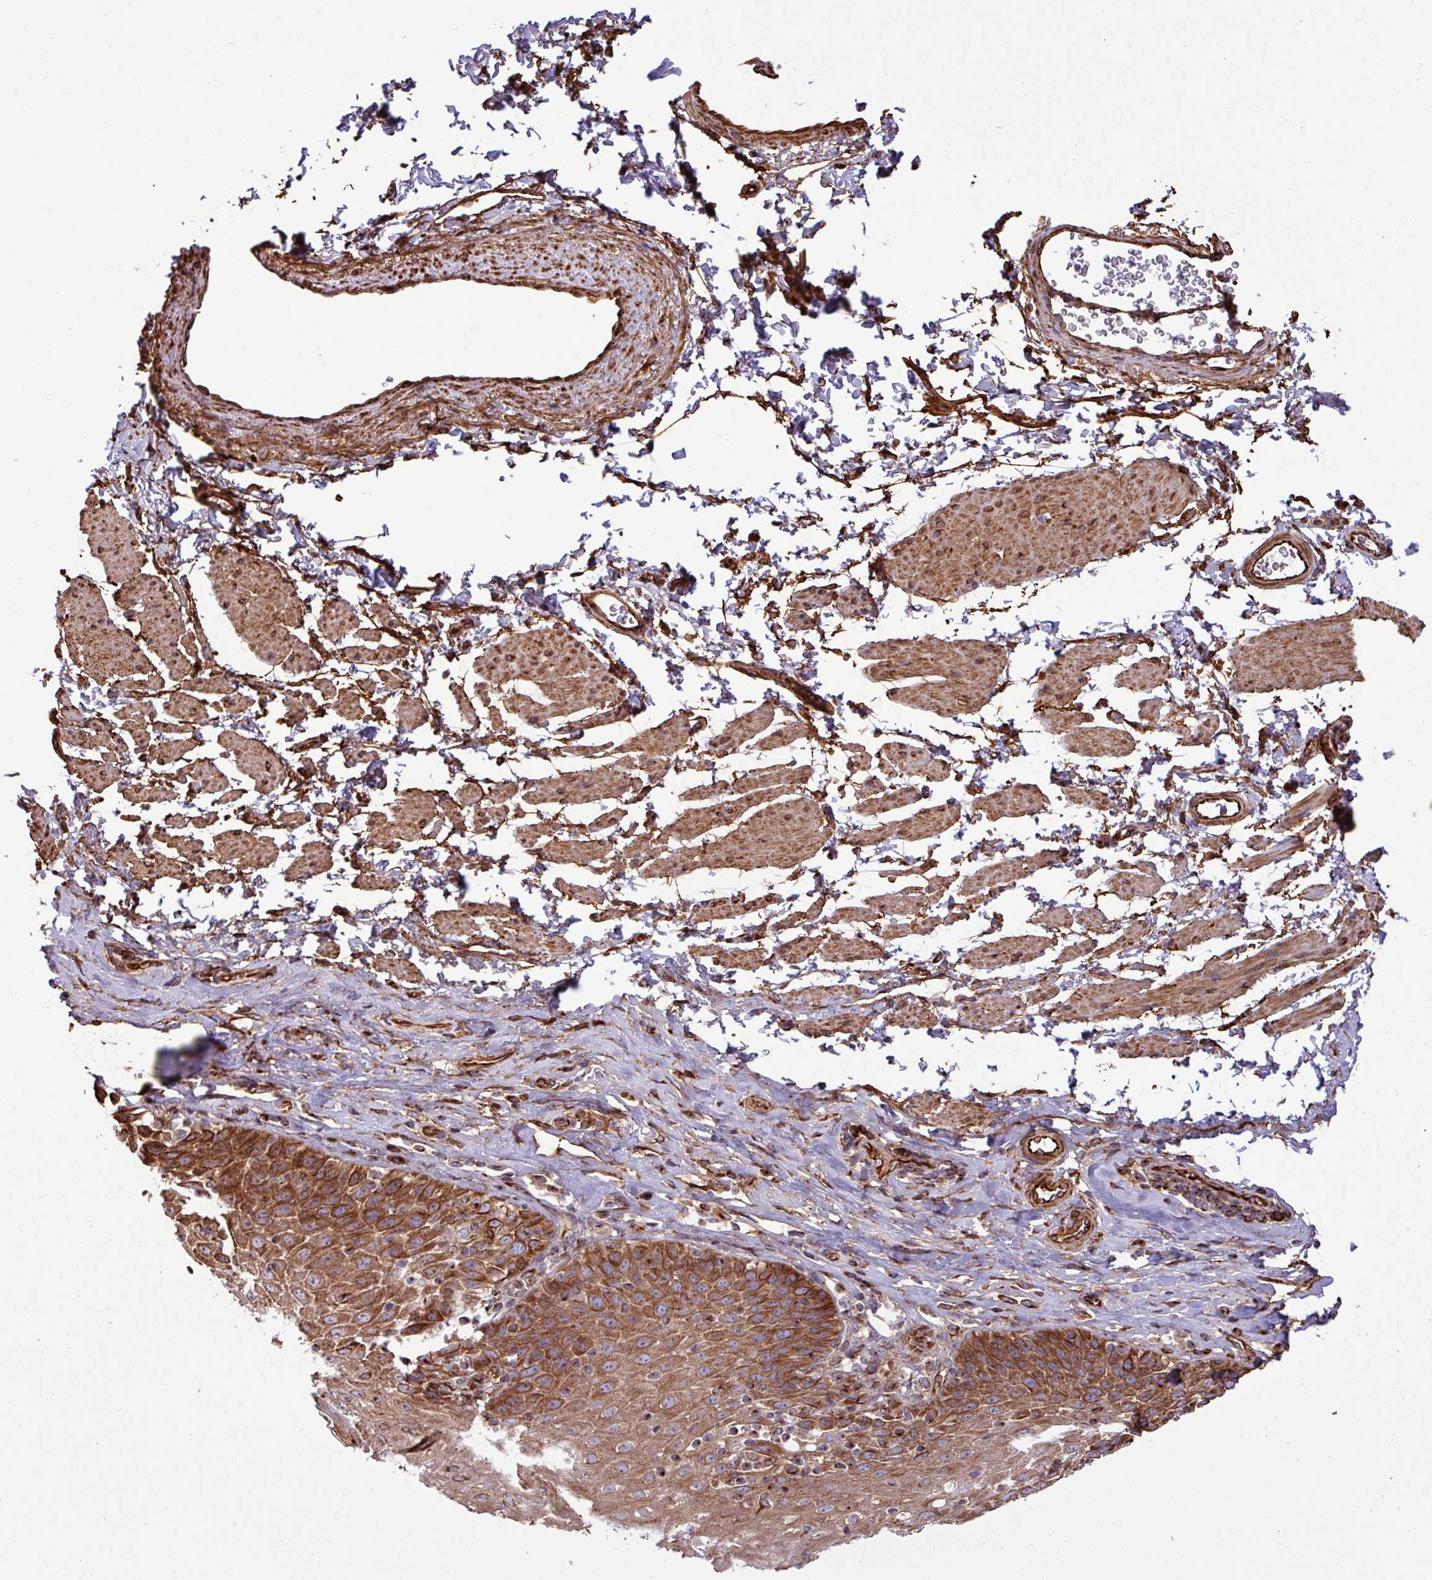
{"staining": {"intensity": "strong", "quantity": ">75%", "location": "cytoplasmic/membranous"}, "tissue": "esophagus", "cell_type": "Squamous epithelial cells", "image_type": "normal", "snomed": [{"axis": "morphology", "description": "Normal tissue, NOS"}, {"axis": "topography", "description": "Esophagus"}], "caption": "The photomicrograph exhibits staining of benign esophagus, revealing strong cytoplasmic/membranous protein staining (brown color) within squamous epithelial cells. (DAB (3,3'-diaminobenzidine) = brown stain, brightfield microscopy at high magnification).", "gene": "ZNF300", "patient": {"sex": "female", "age": 61}}